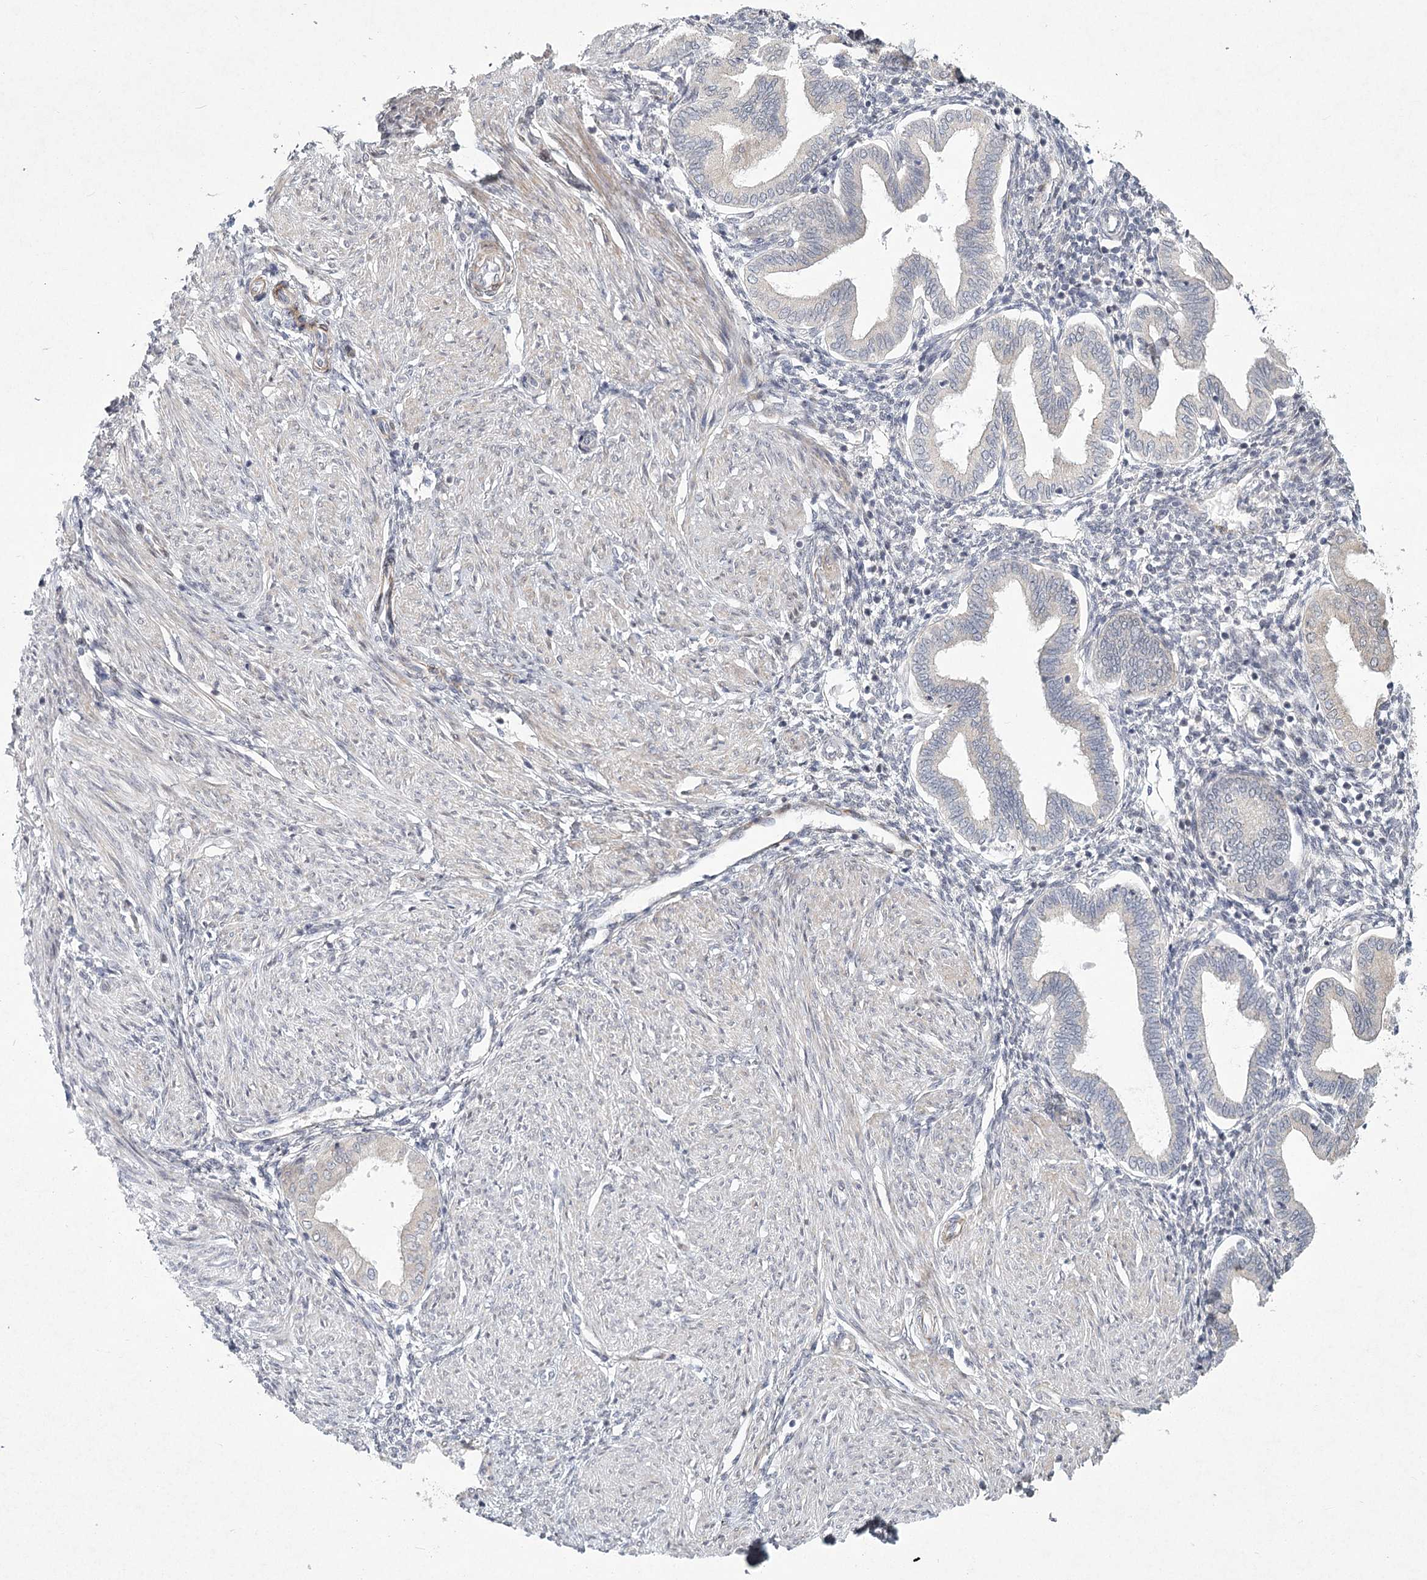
{"staining": {"intensity": "negative", "quantity": "none", "location": "none"}, "tissue": "endometrium", "cell_type": "Cells in endometrial stroma", "image_type": "normal", "snomed": [{"axis": "morphology", "description": "Normal tissue, NOS"}, {"axis": "topography", "description": "Endometrium"}], "caption": "High magnification brightfield microscopy of benign endometrium stained with DAB (3,3'-diaminobenzidine) (brown) and counterstained with hematoxylin (blue): cells in endometrial stroma show no significant expression.", "gene": "MEPE", "patient": {"sex": "female", "age": 53}}